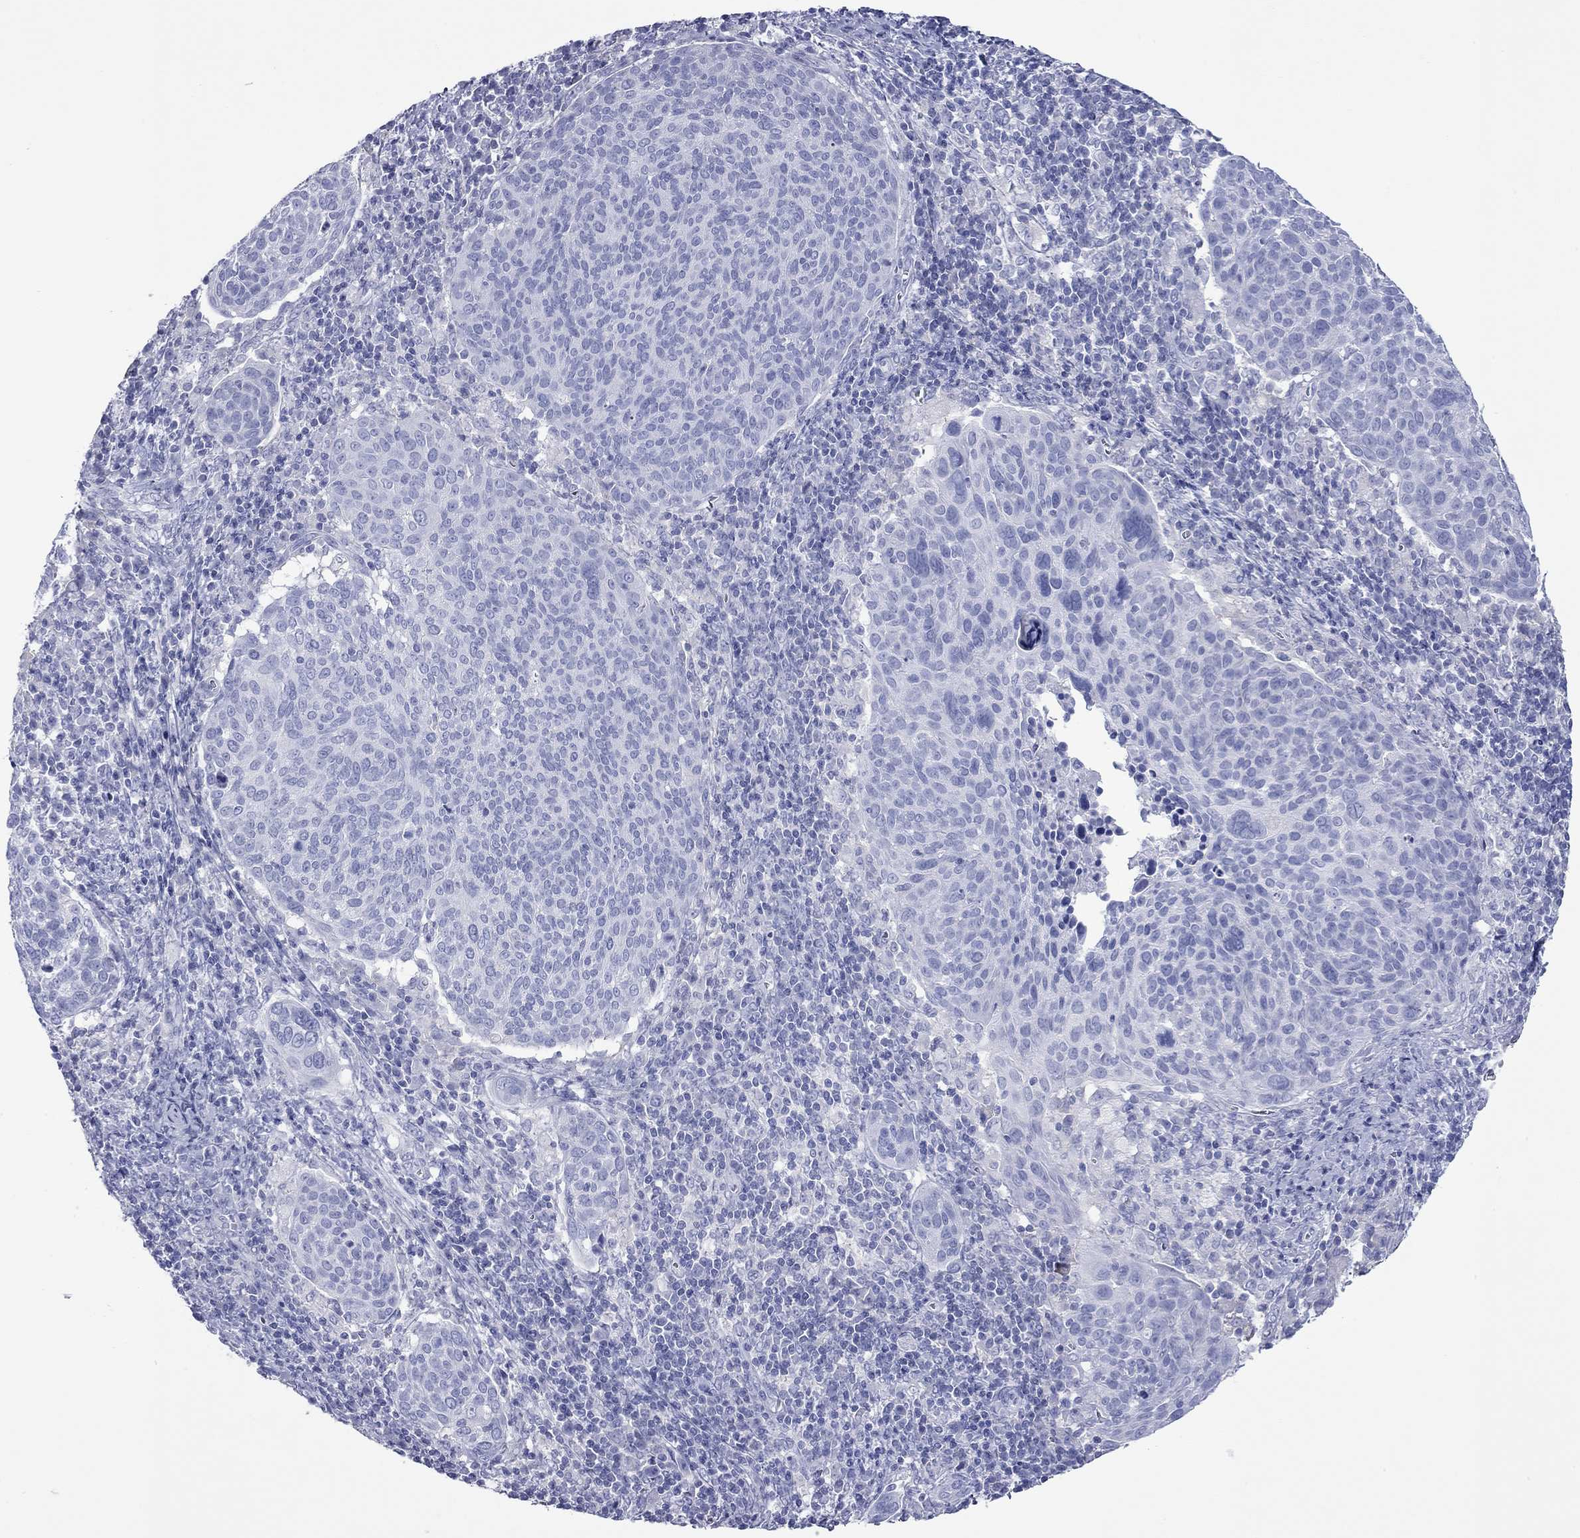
{"staining": {"intensity": "negative", "quantity": "none", "location": "none"}, "tissue": "cervical cancer", "cell_type": "Tumor cells", "image_type": "cancer", "snomed": [{"axis": "morphology", "description": "Squamous cell carcinoma, NOS"}, {"axis": "topography", "description": "Cervix"}], "caption": "This is an immunohistochemistry image of squamous cell carcinoma (cervical). There is no staining in tumor cells.", "gene": "ACTL7B", "patient": {"sex": "female", "age": 39}}